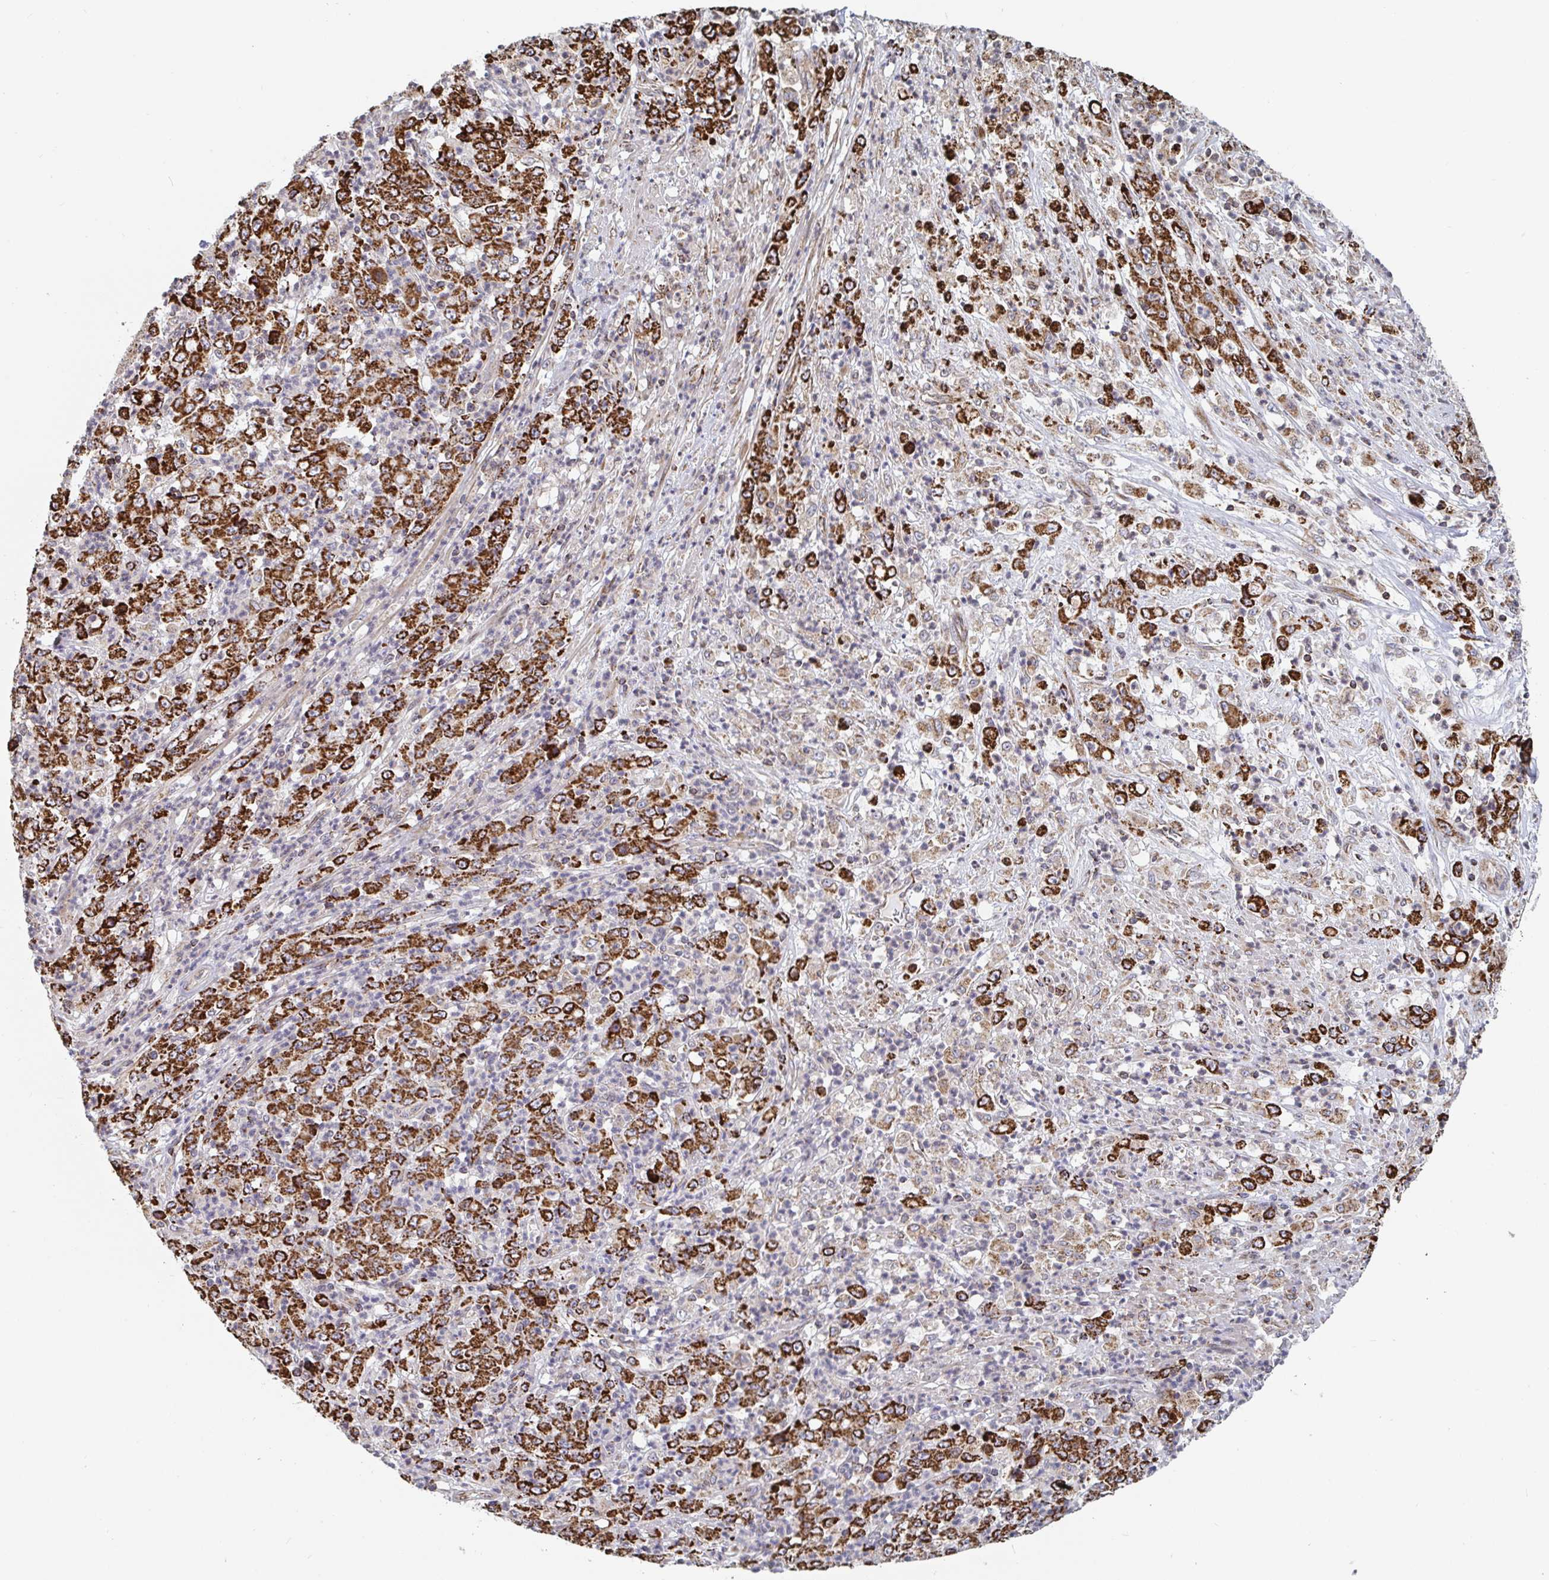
{"staining": {"intensity": "strong", "quantity": ">75%", "location": "cytoplasmic/membranous"}, "tissue": "stomach cancer", "cell_type": "Tumor cells", "image_type": "cancer", "snomed": [{"axis": "morphology", "description": "Adenocarcinoma, NOS"}, {"axis": "topography", "description": "Stomach, lower"}], "caption": "Immunohistochemistry (IHC) of stomach cancer shows high levels of strong cytoplasmic/membranous expression in about >75% of tumor cells. Immunohistochemistry (IHC) stains the protein of interest in brown and the nuclei are stained blue.", "gene": "STARD8", "patient": {"sex": "female", "age": 71}}